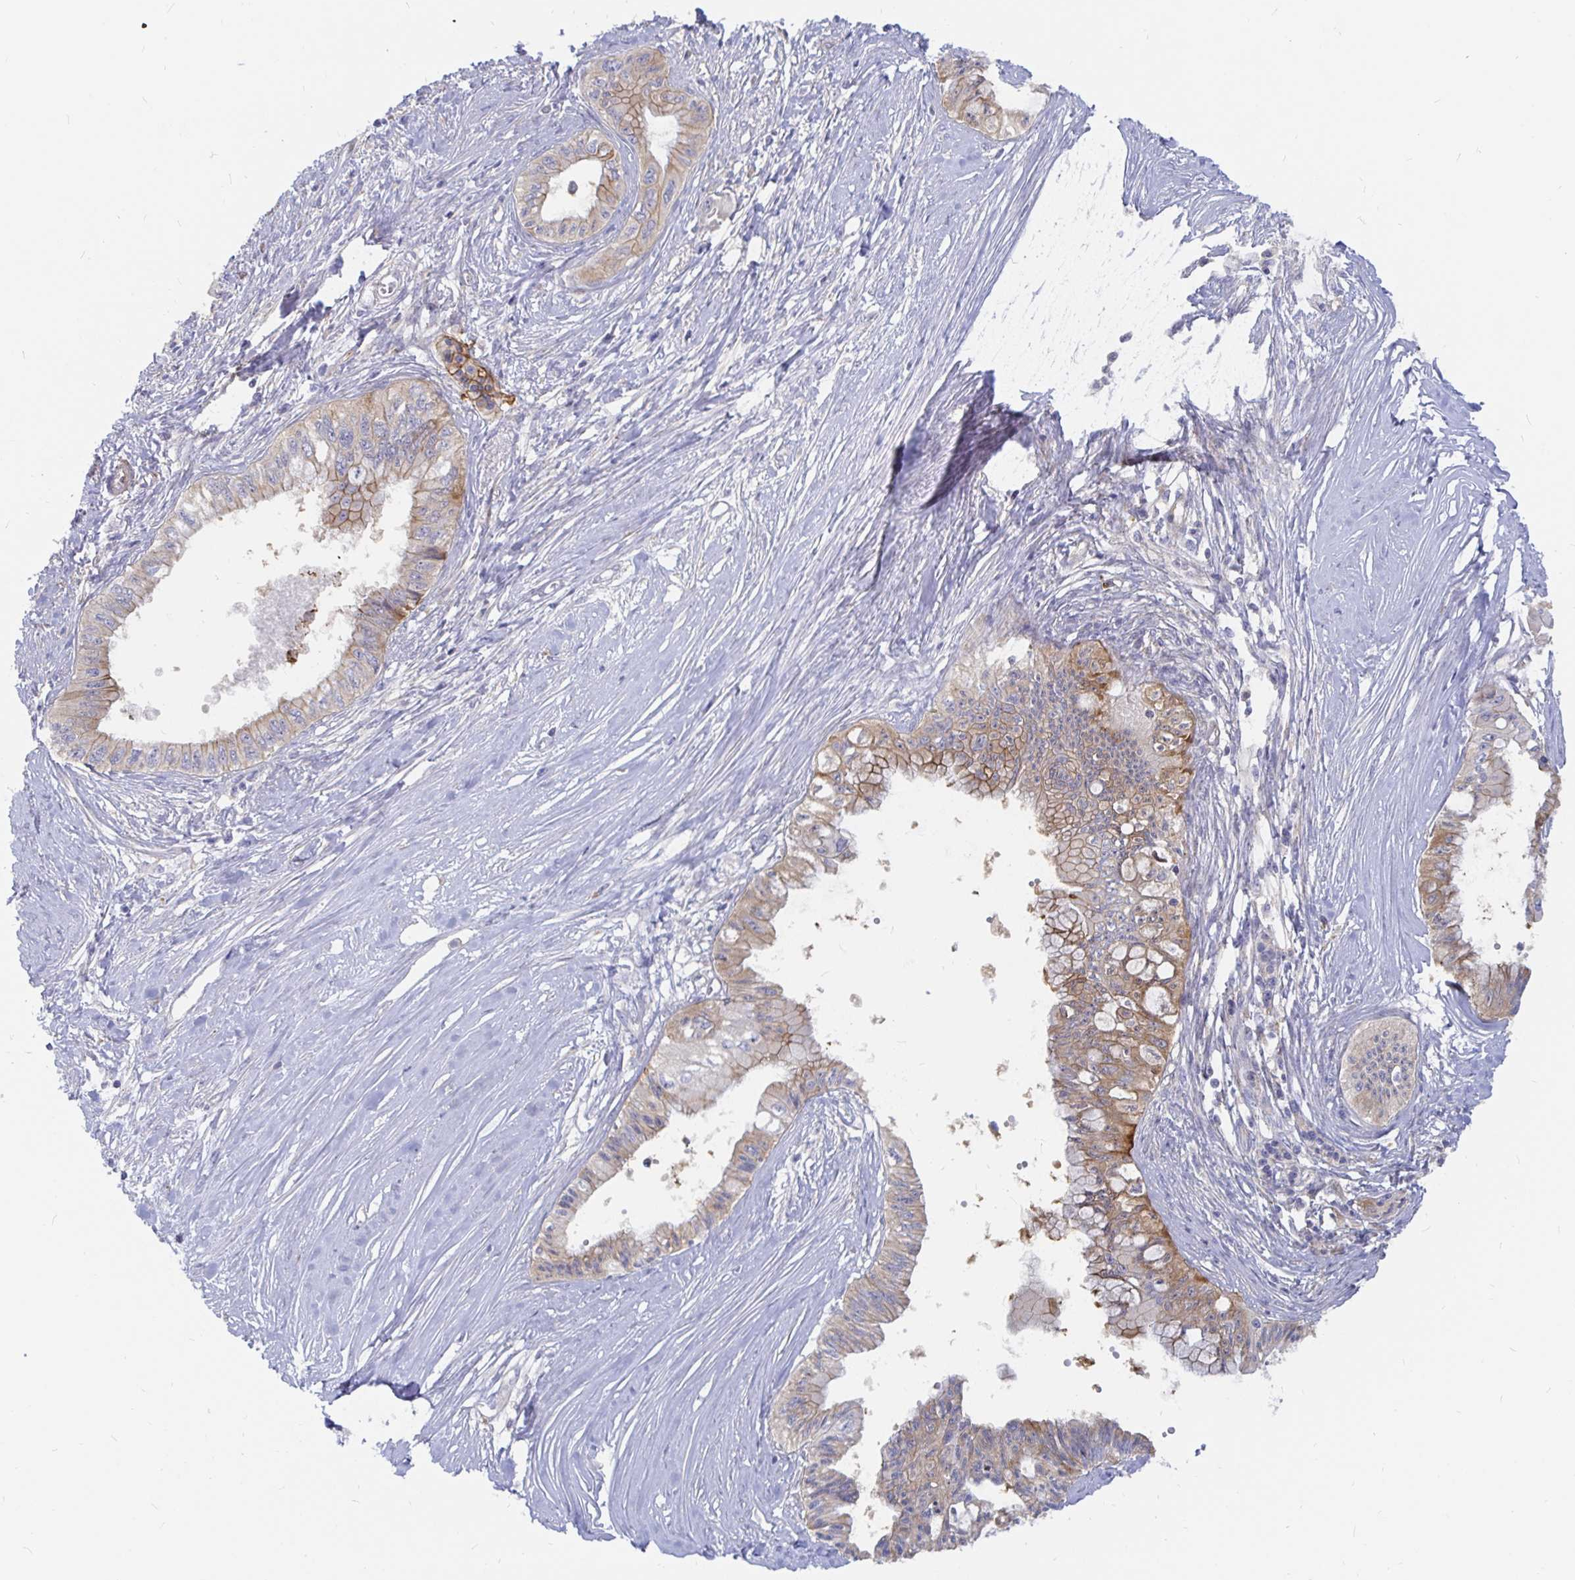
{"staining": {"intensity": "weak", "quantity": "25%-75%", "location": "cytoplasmic/membranous"}, "tissue": "pancreatic cancer", "cell_type": "Tumor cells", "image_type": "cancer", "snomed": [{"axis": "morphology", "description": "Adenocarcinoma, NOS"}, {"axis": "topography", "description": "Pancreas"}], "caption": "Weak cytoplasmic/membranous expression for a protein is identified in about 25%-75% of tumor cells of adenocarcinoma (pancreatic) using immunohistochemistry.", "gene": "KCTD19", "patient": {"sex": "male", "age": 71}}